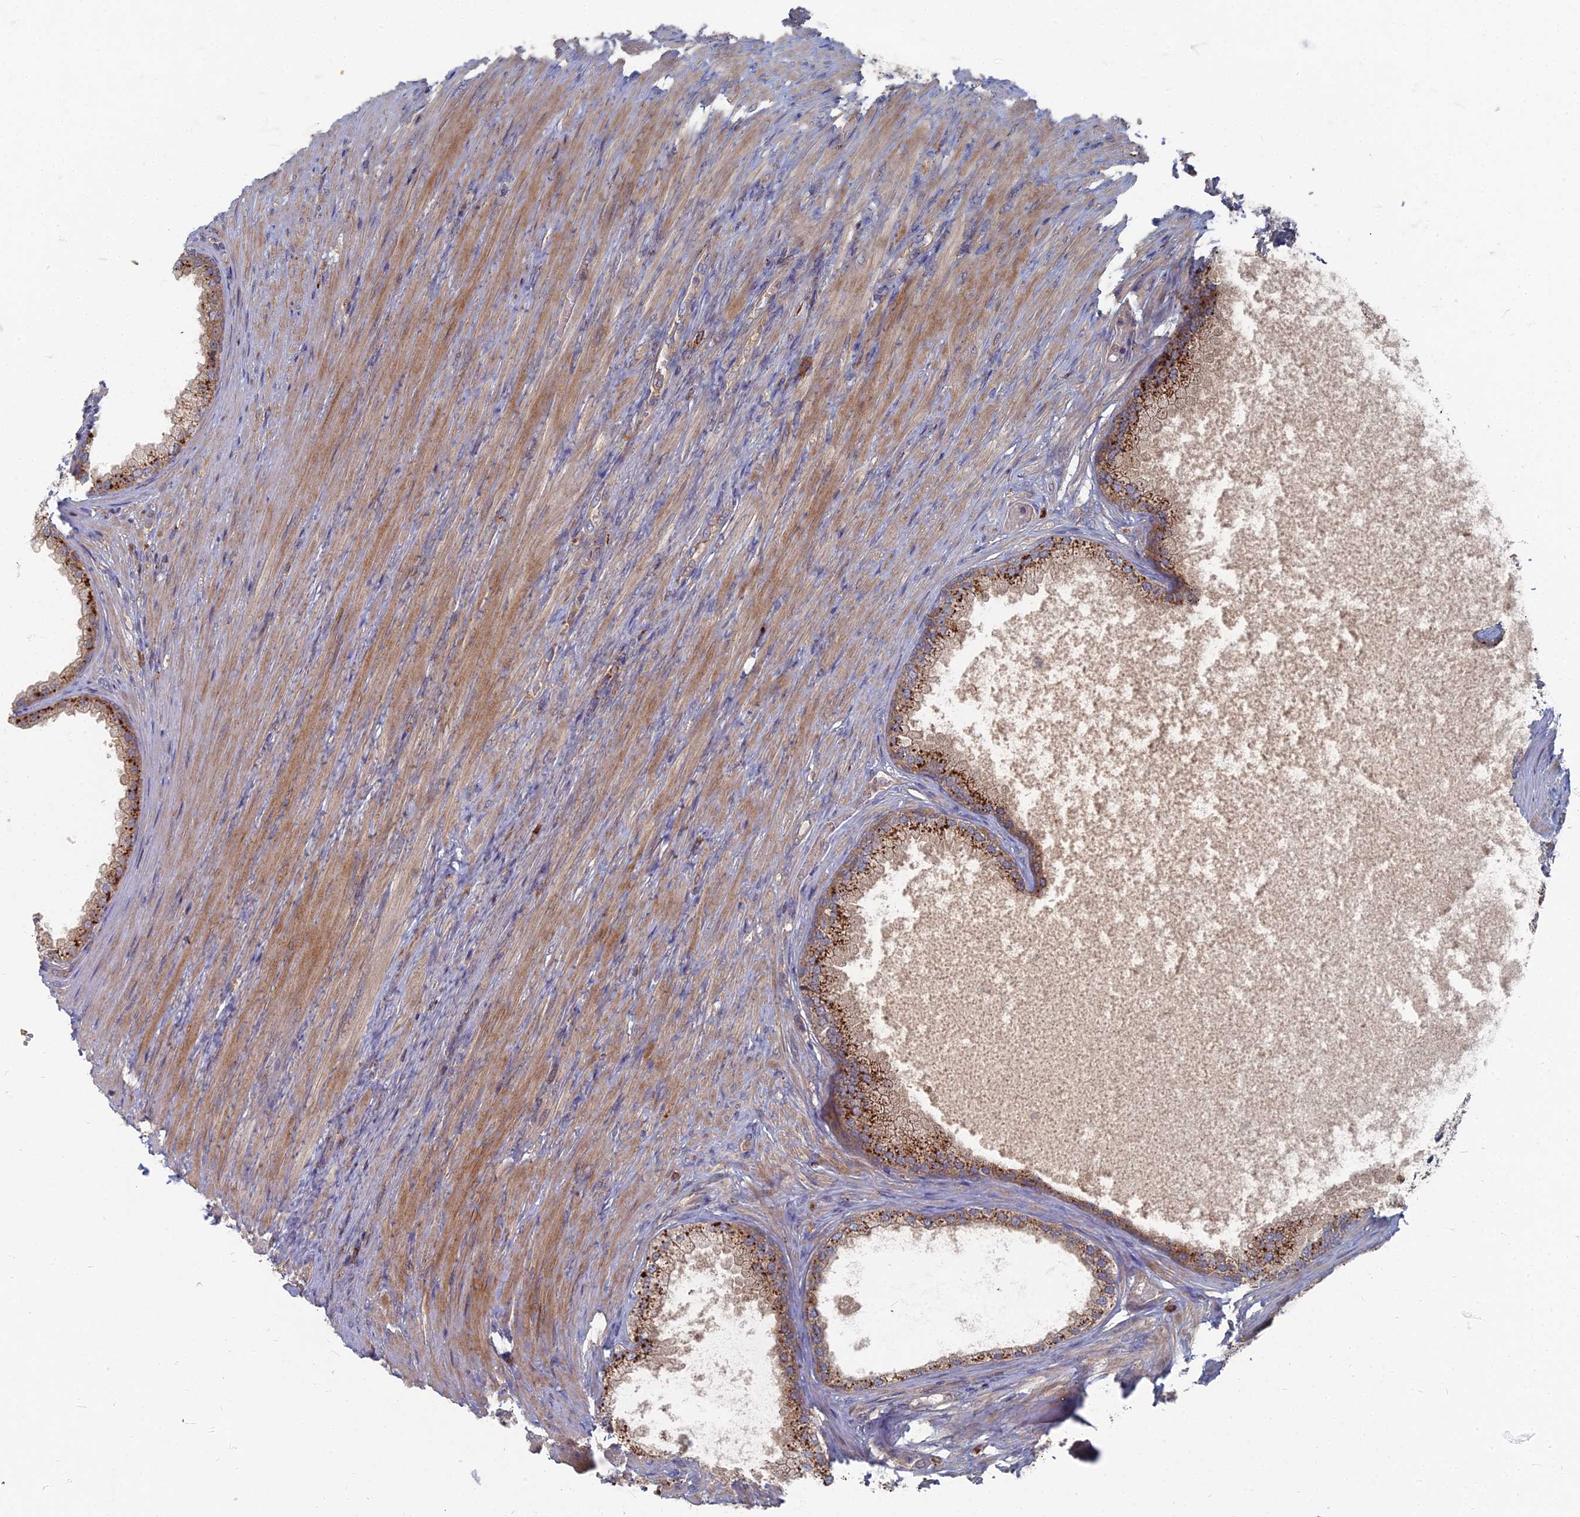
{"staining": {"intensity": "strong", "quantity": "25%-75%", "location": "cytoplasmic/membranous"}, "tissue": "prostate", "cell_type": "Glandular cells", "image_type": "normal", "snomed": [{"axis": "morphology", "description": "Normal tissue, NOS"}, {"axis": "topography", "description": "Prostate"}], "caption": "Benign prostate reveals strong cytoplasmic/membranous positivity in approximately 25%-75% of glandular cells, visualized by immunohistochemistry.", "gene": "PPCDC", "patient": {"sex": "male", "age": 76}}